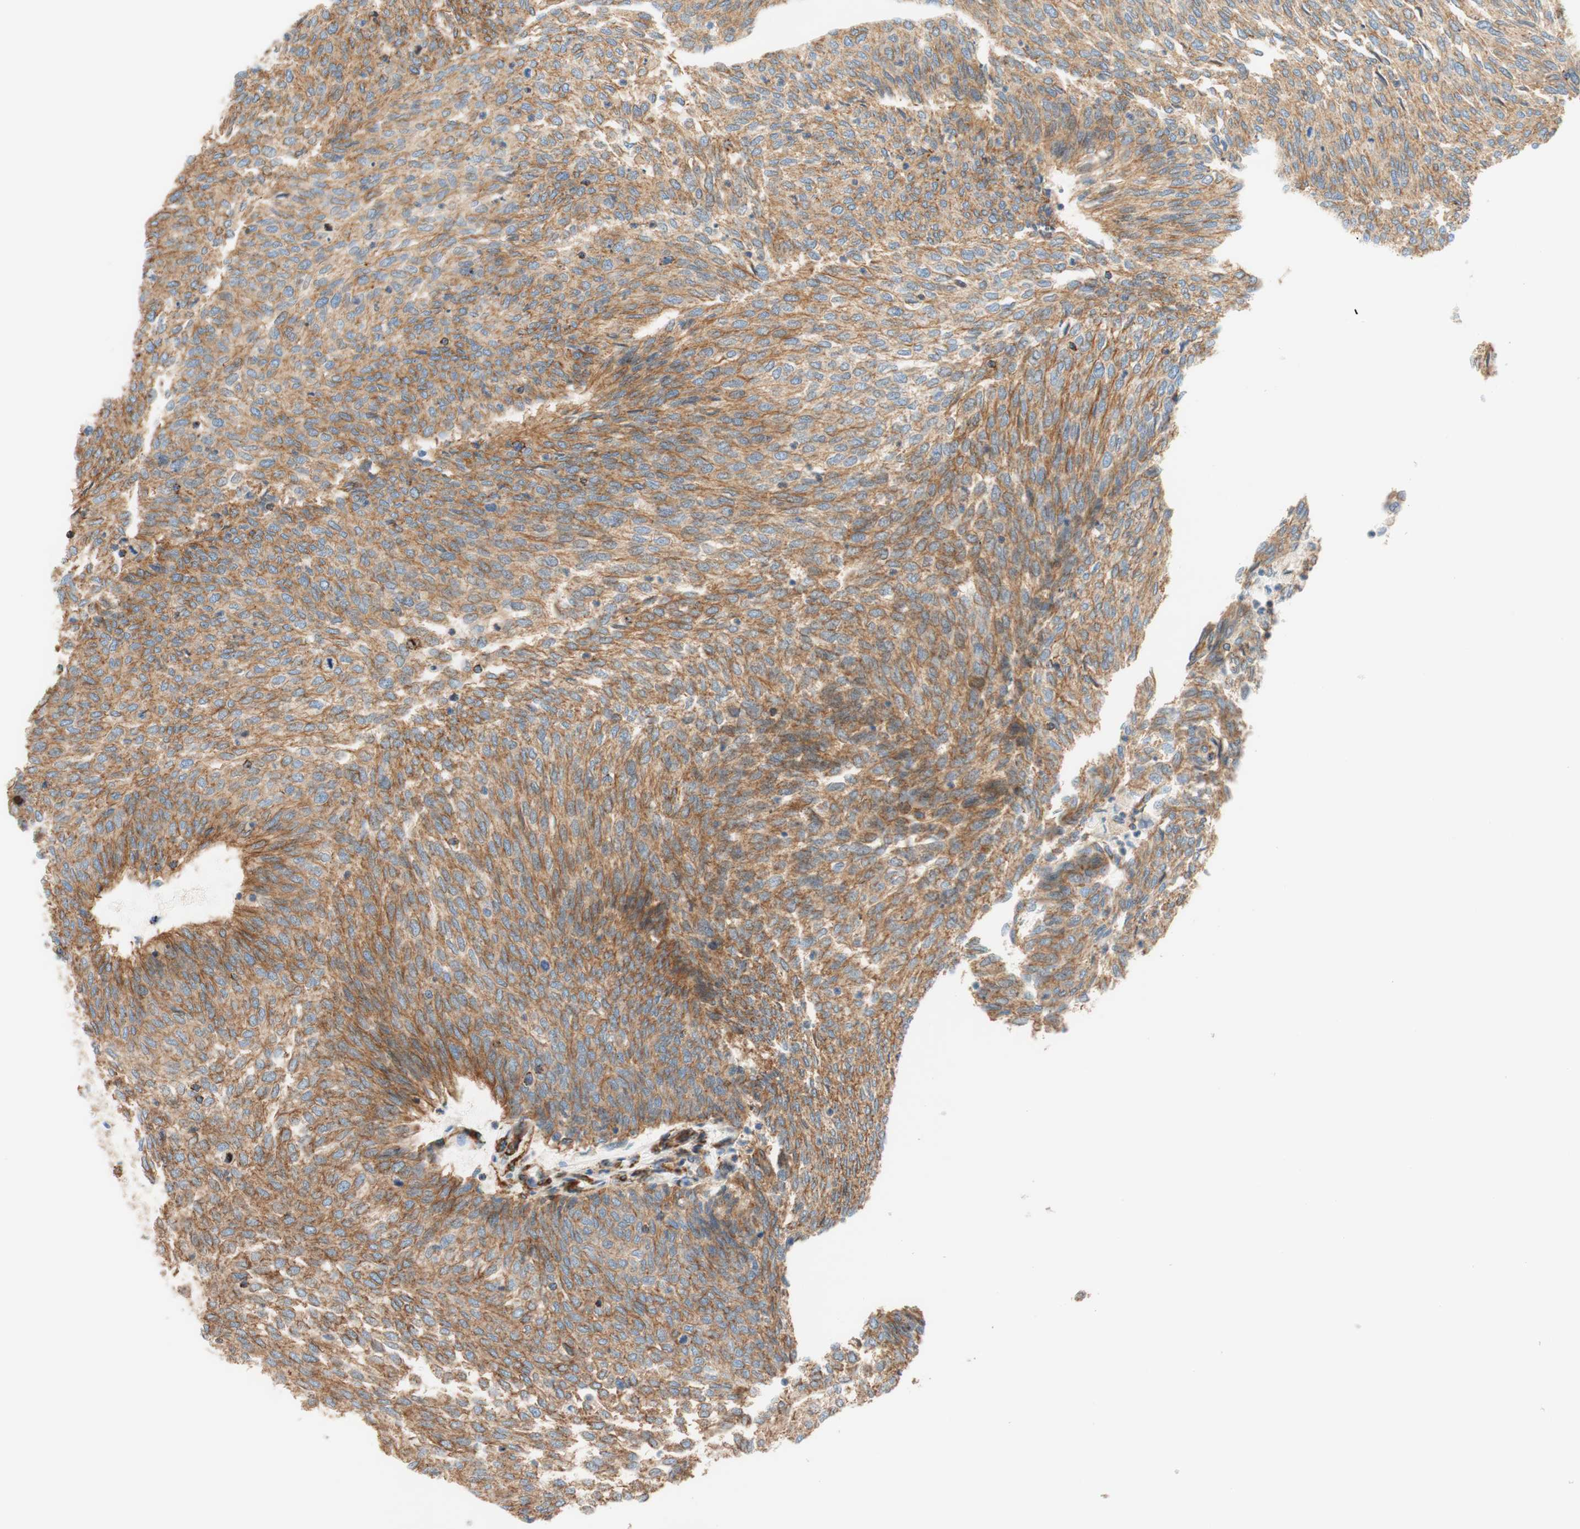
{"staining": {"intensity": "moderate", "quantity": ">75%", "location": "cytoplasmic/membranous"}, "tissue": "urothelial cancer", "cell_type": "Tumor cells", "image_type": "cancer", "snomed": [{"axis": "morphology", "description": "Urothelial carcinoma, Low grade"}, {"axis": "topography", "description": "Urinary bladder"}], "caption": "Urothelial carcinoma (low-grade) stained for a protein demonstrates moderate cytoplasmic/membranous positivity in tumor cells. (DAB (3,3'-diaminobenzidine) IHC with brightfield microscopy, high magnification).", "gene": "VPS26A", "patient": {"sex": "female", "age": 79}}